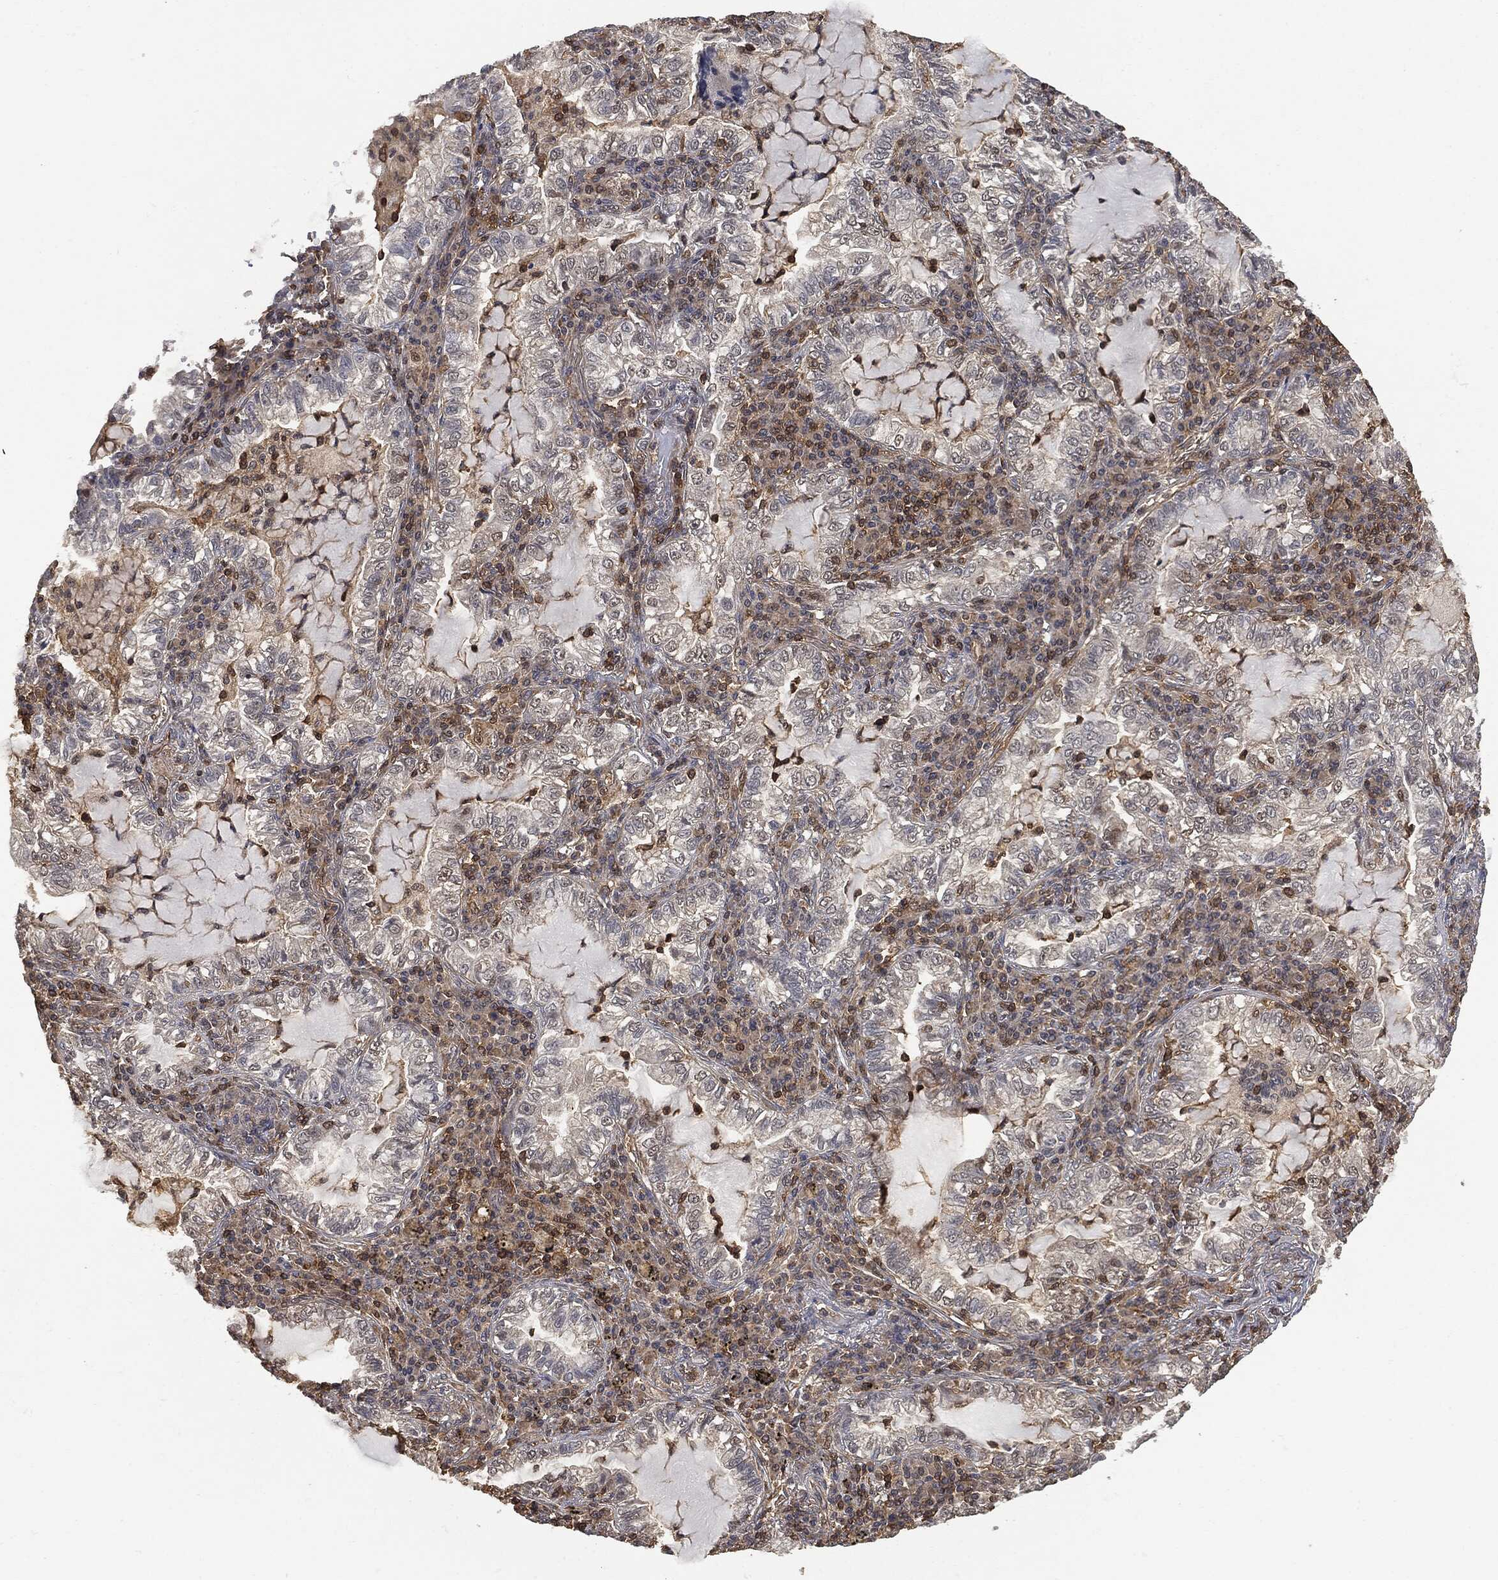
{"staining": {"intensity": "negative", "quantity": "none", "location": "none"}, "tissue": "lung cancer", "cell_type": "Tumor cells", "image_type": "cancer", "snomed": [{"axis": "morphology", "description": "Adenocarcinoma, NOS"}, {"axis": "topography", "description": "Lung"}], "caption": "A high-resolution micrograph shows immunohistochemistry (IHC) staining of lung adenocarcinoma, which reveals no significant staining in tumor cells.", "gene": "PSMB10", "patient": {"sex": "female", "age": 73}}